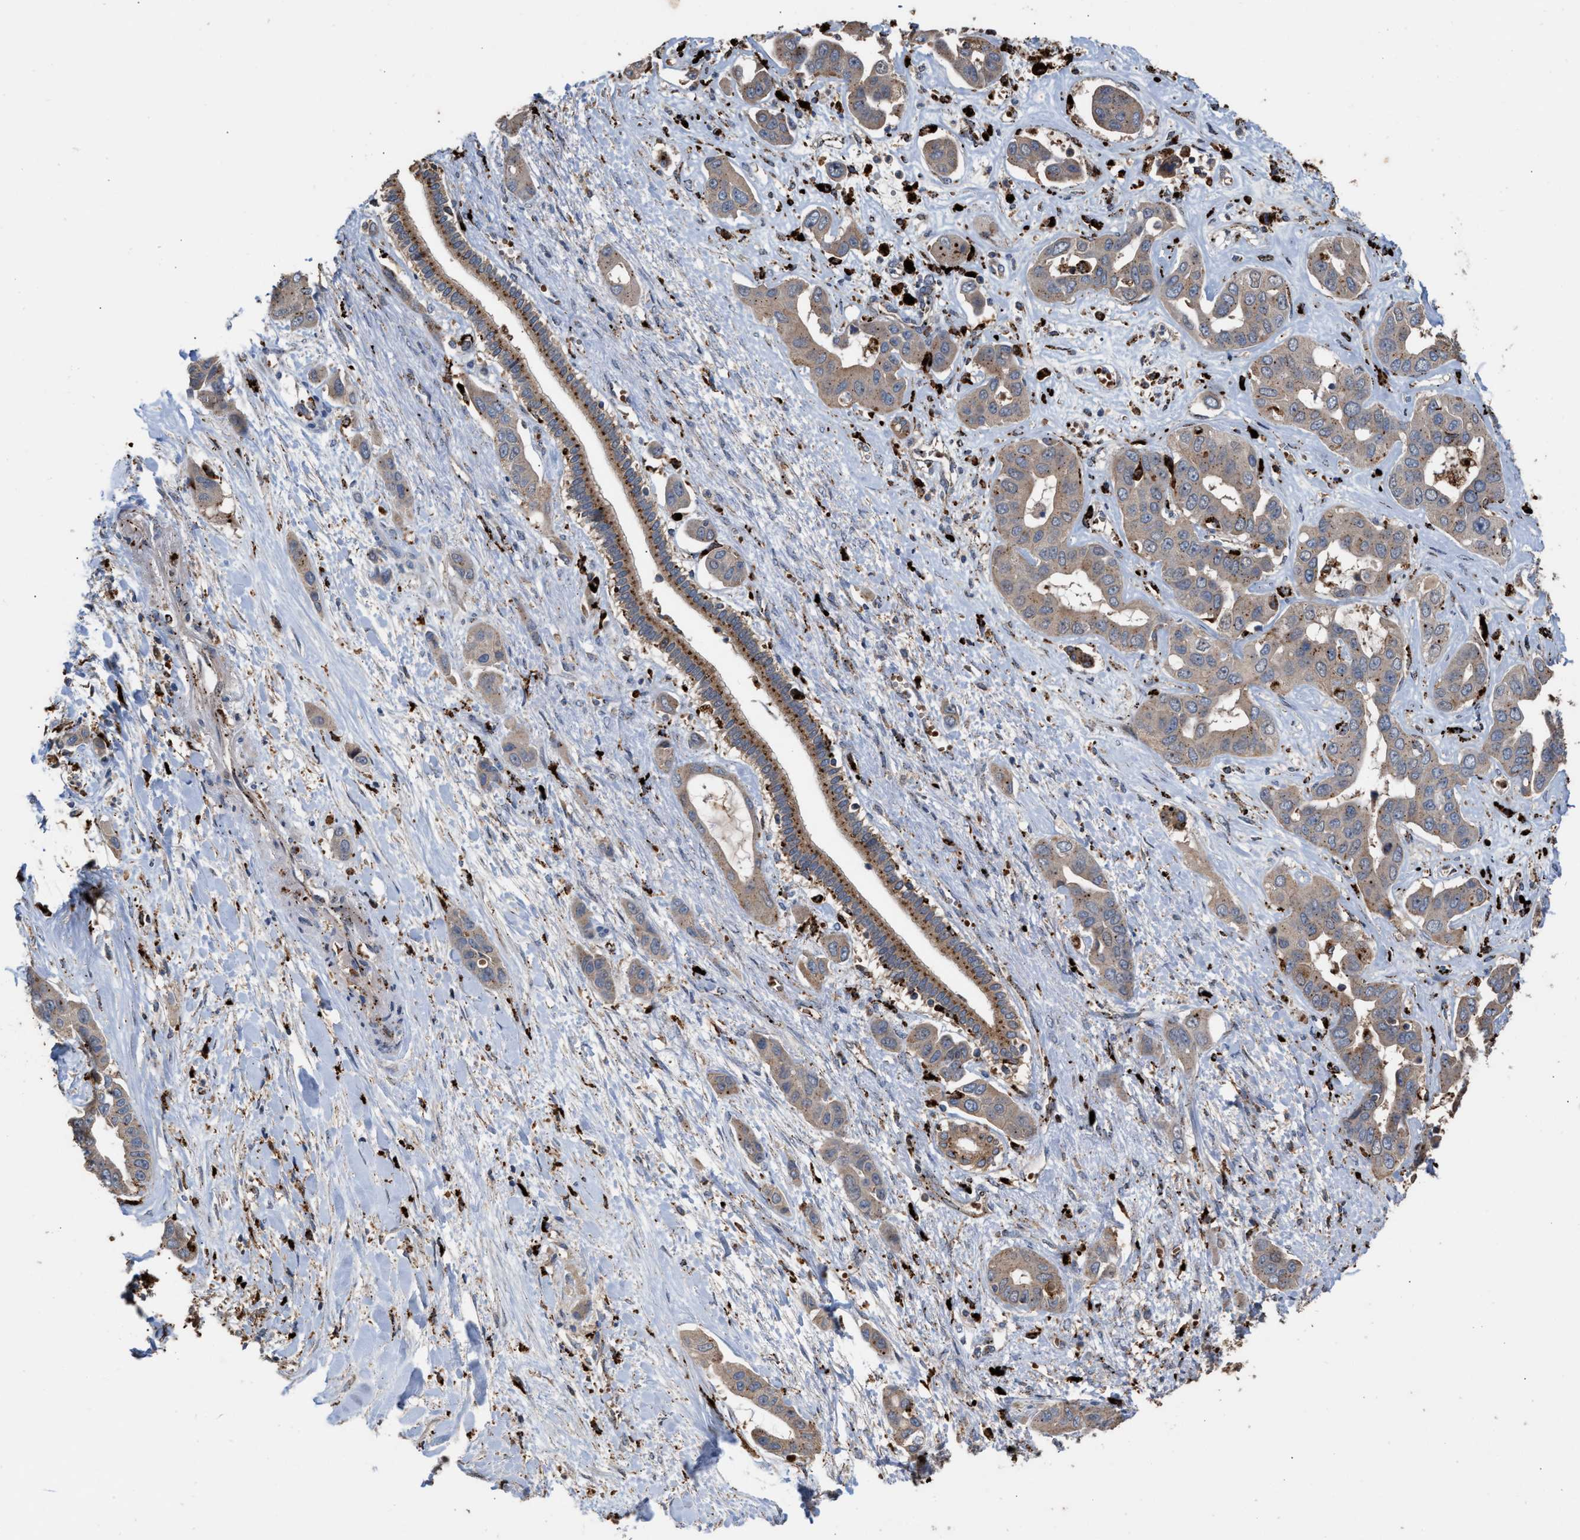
{"staining": {"intensity": "weak", "quantity": "25%-75%", "location": "cytoplasmic/membranous"}, "tissue": "liver cancer", "cell_type": "Tumor cells", "image_type": "cancer", "snomed": [{"axis": "morphology", "description": "Cholangiocarcinoma"}, {"axis": "topography", "description": "Liver"}], "caption": "An IHC photomicrograph of neoplastic tissue is shown. Protein staining in brown shows weak cytoplasmic/membranous positivity in liver cancer (cholangiocarcinoma) within tumor cells. Nuclei are stained in blue.", "gene": "ELMO3", "patient": {"sex": "female", "age": 52}}